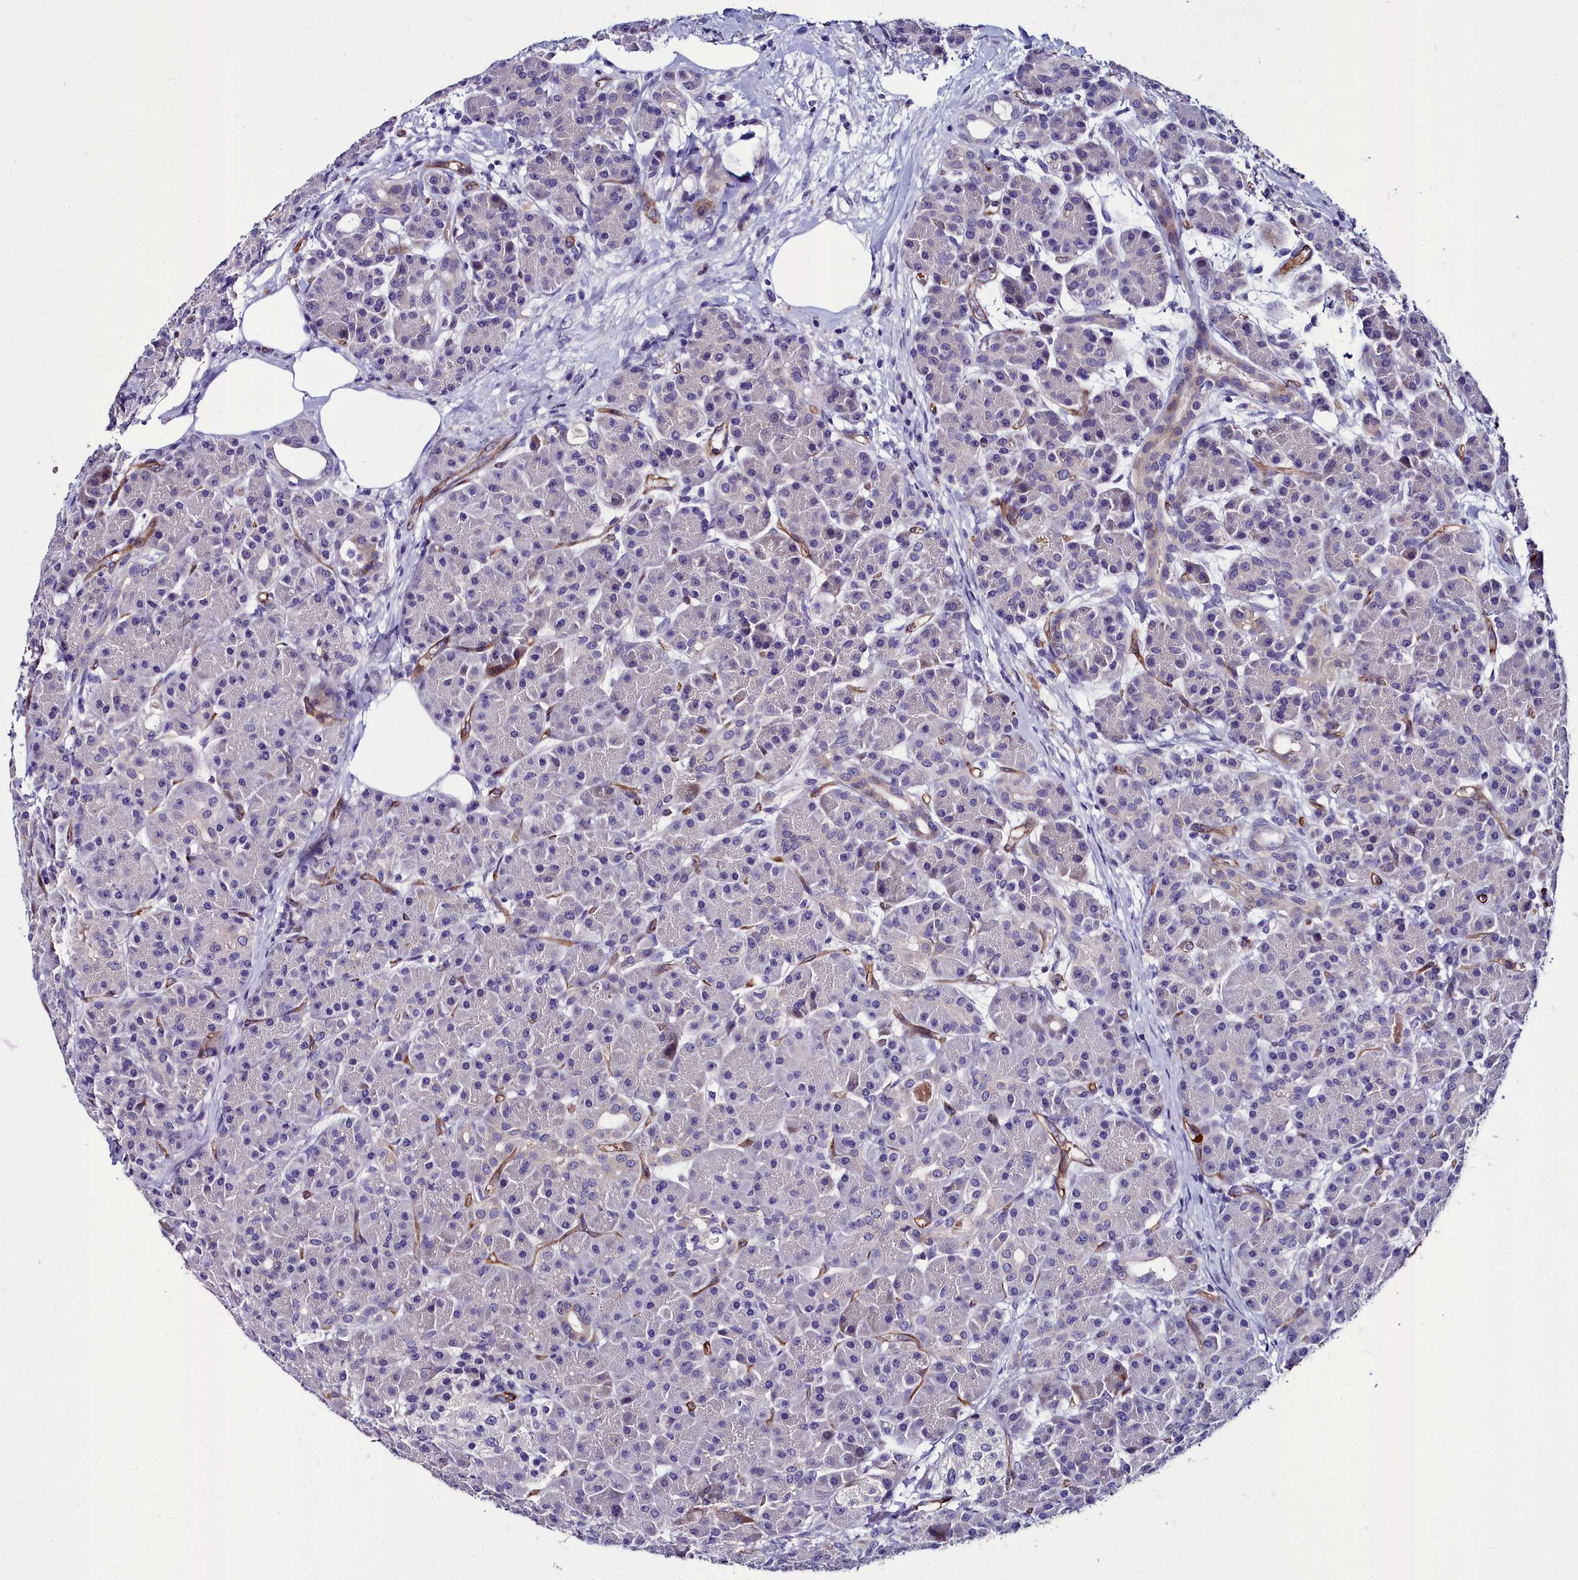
{"staining": {"intensity": "negative", "quantity": "none", "location": "none"}, "tissue": "pancreas", "cell_type": "Exocrine glandular cells", "image_type": "normal", "snomed": [{"axis": "morphology", "description": "Normal tissue, NOS"}, {"axis": "topography", "description": "Pancreas"}], "caption": "Exocrine glandular cells are negative for brown protein staining in benign pancreas. Nuclei are stained in blue.", "gene": "CYP4F11", "patient": {"sex": "male", "age": 63}}